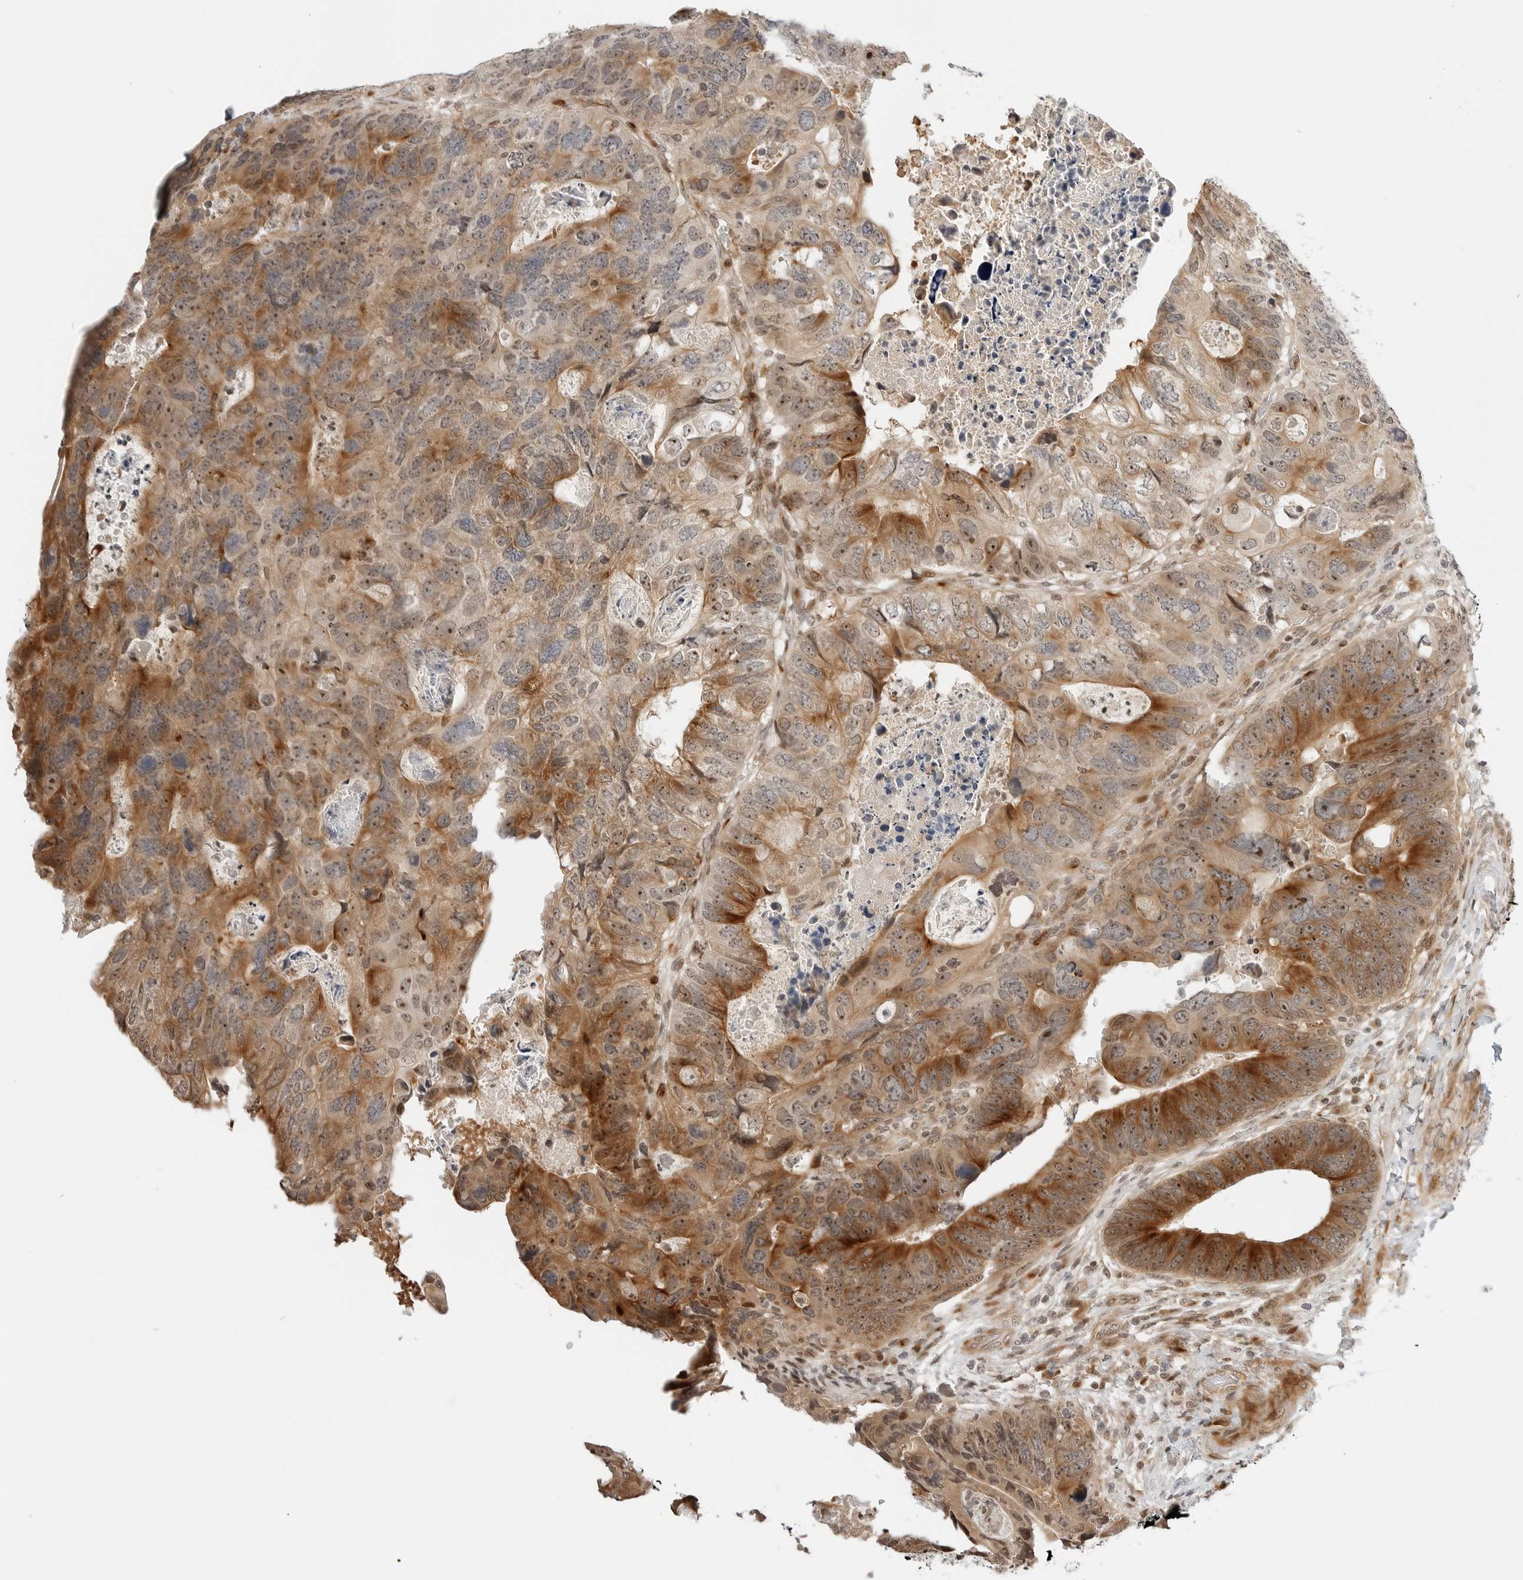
{"staining": {"intensity": "moderate", "quantity": ">75%", "location": "cytoplasmic/membranous,nuclear"}, "tissue": "colorectal cancer", "cell_type": "Tumor cells", "image_type": "cancer", "snomed": [{"axis": "morphology", "description": "Adenocarcinoma, NOS"}, {"axis": "topography", "description": "Rectum"}], "caption": "Colorectal adenocarcinoma stained for a protein reveals moderate cytoplasmic/membranous and nuclear positivity in tumor cells.", "gene": "GEM", "patient": {"sex": "male", "age": 59}}